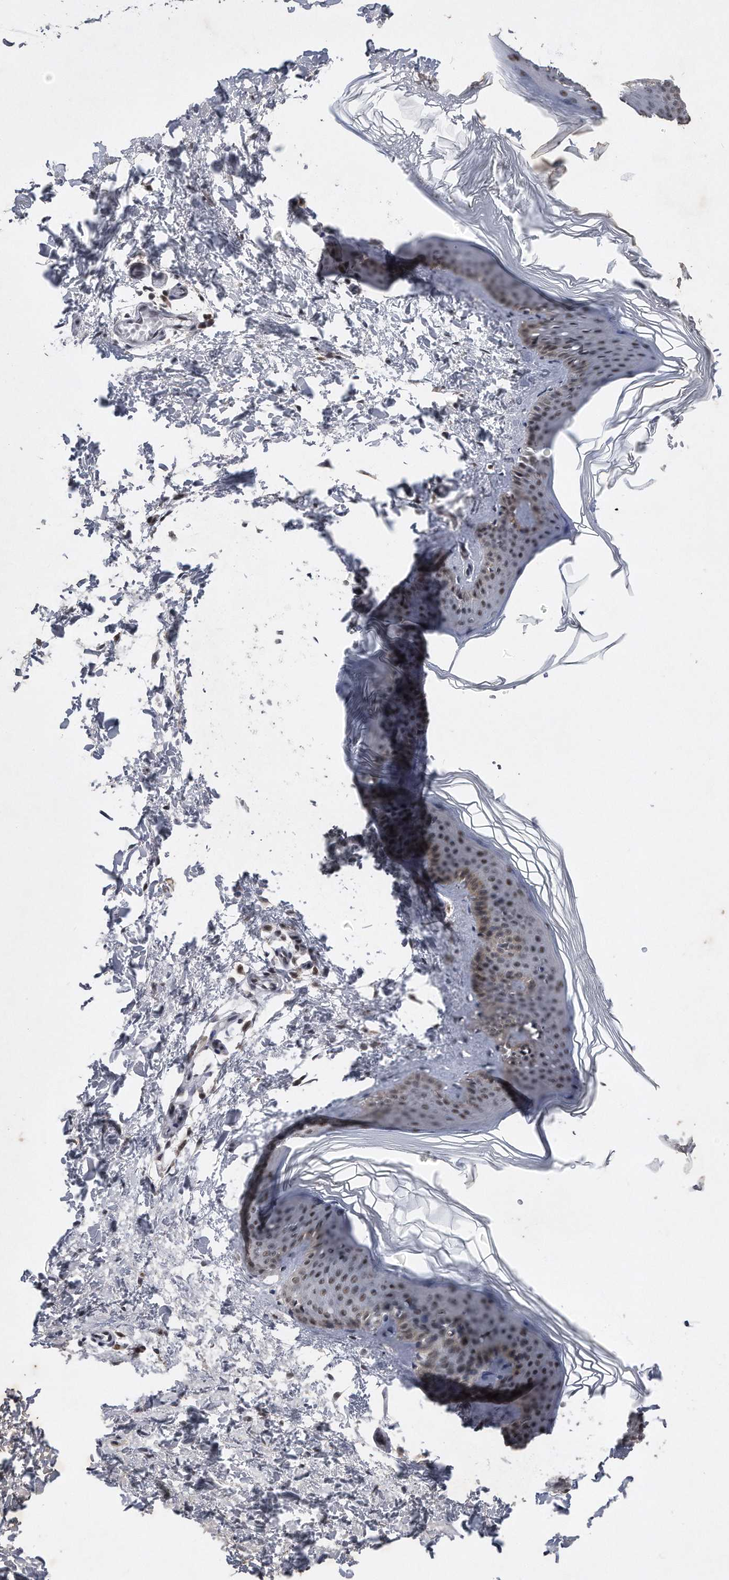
{"staining": {"intensity": "moderate", "quantity": ">75%", "location": "nuclear"}, "tissue": "skin", "cell_type": "Fibroblasts", "image_type": "normal", "snomed": [{"axis": "morphology", "description": "Normal tissue, NOS"}, {"axis": "topography", "description": "Skin"}], "caption": "Moderate nuclear expression is appreciated in approximately >75% of fibroblasts in unremarkable skin.", "gene": "VIRMA", "patient": {"sex": "female", "age": 27}}